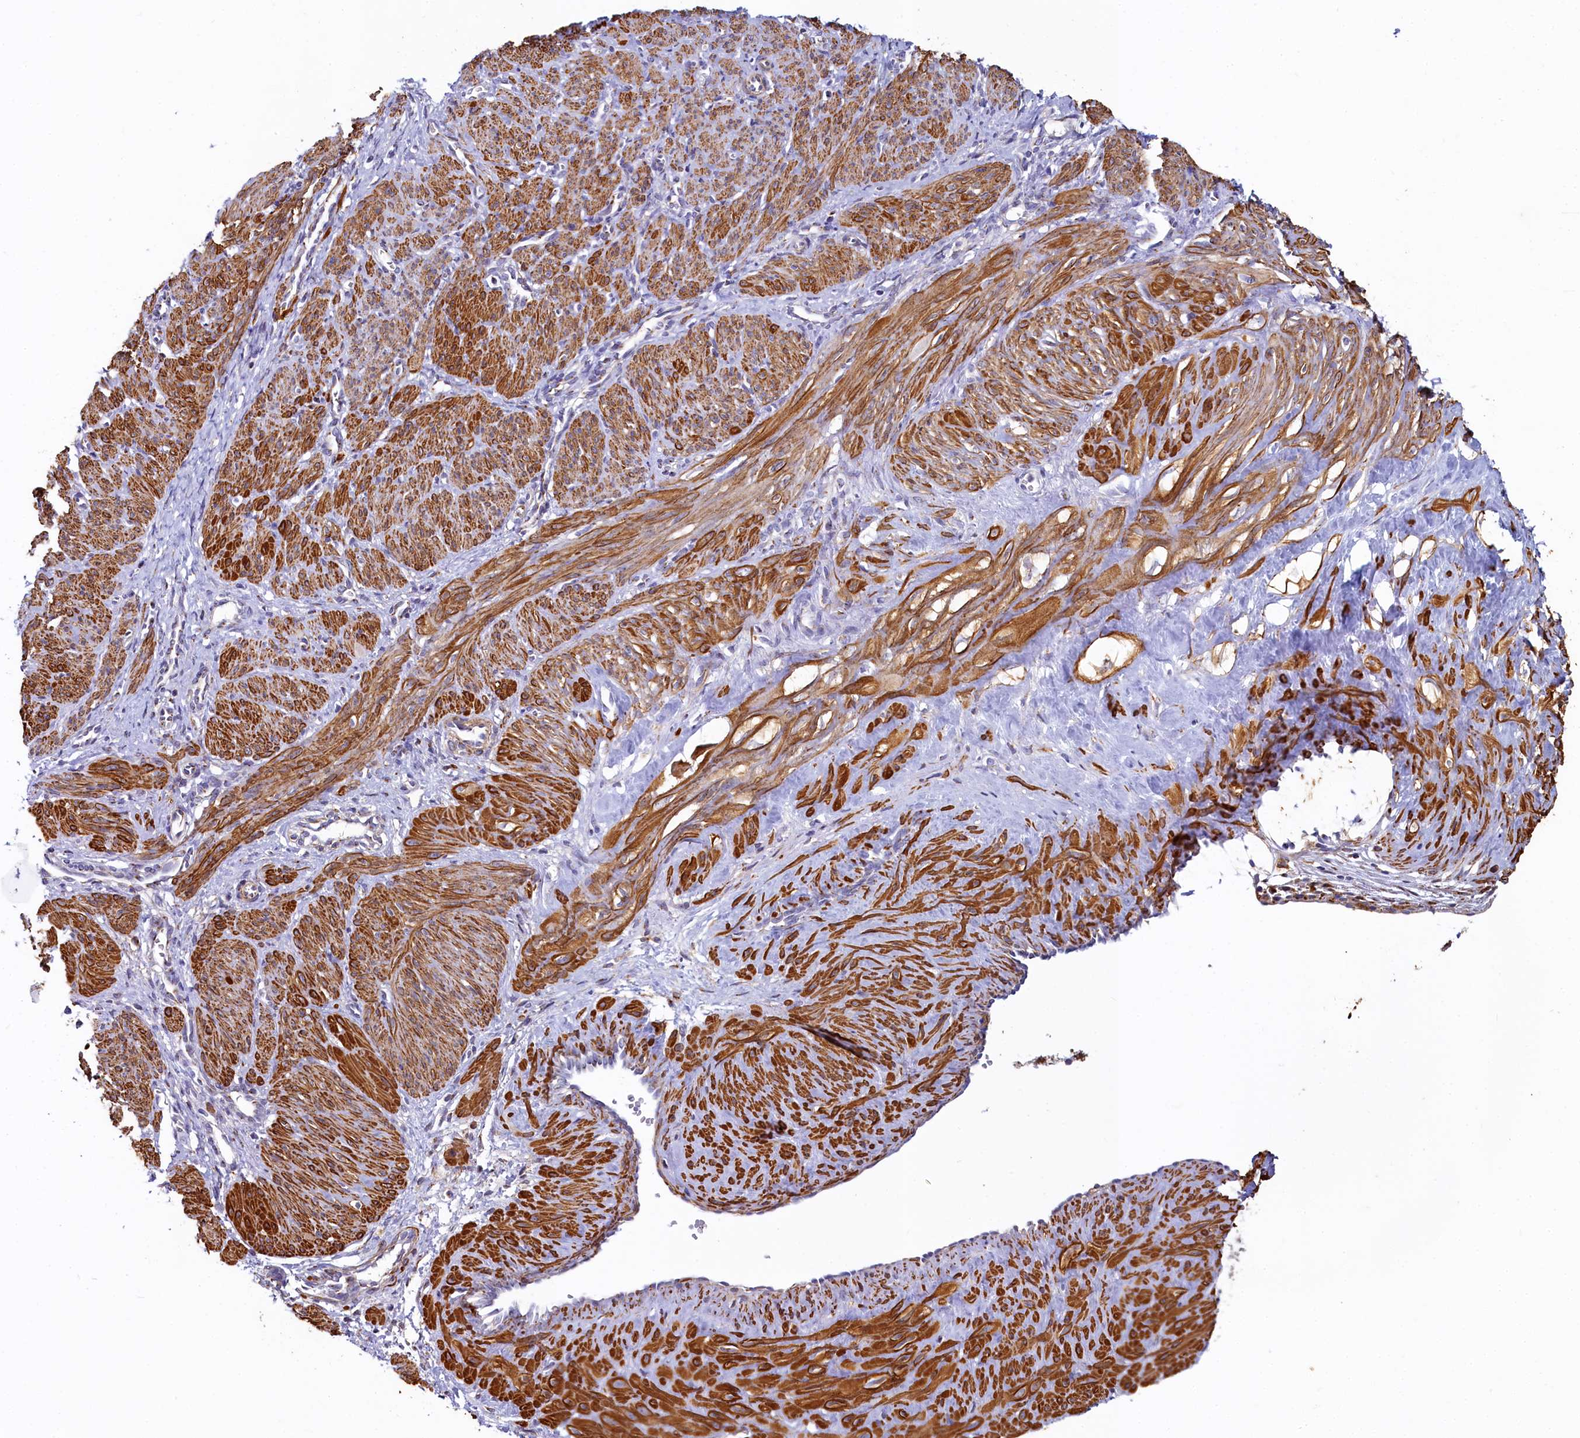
{"staining": {"intensity": "moderate", "quantity": ">75%", "location": "cytoplasmic/membranous"}, "tissue": "smooth muscle", "cell_type": "Smooth muscle cells", "image_type": "normal", "snomed": [{"axis": "morphology", "description": "Normal tissue, NOS"}, {"axis": "topography", "description": "Endometrium"}], "caption": "This histopathology image demonstrates normal smooth muscle stained with IHC to label a protein in brown. The cytoplasmic/membranous of smooth muscle cells show moderate positivity for the protein. Nuclei are counter-stained blue.", "gene": "BET1L", "patient": {"sex": "female", "age": 33}}